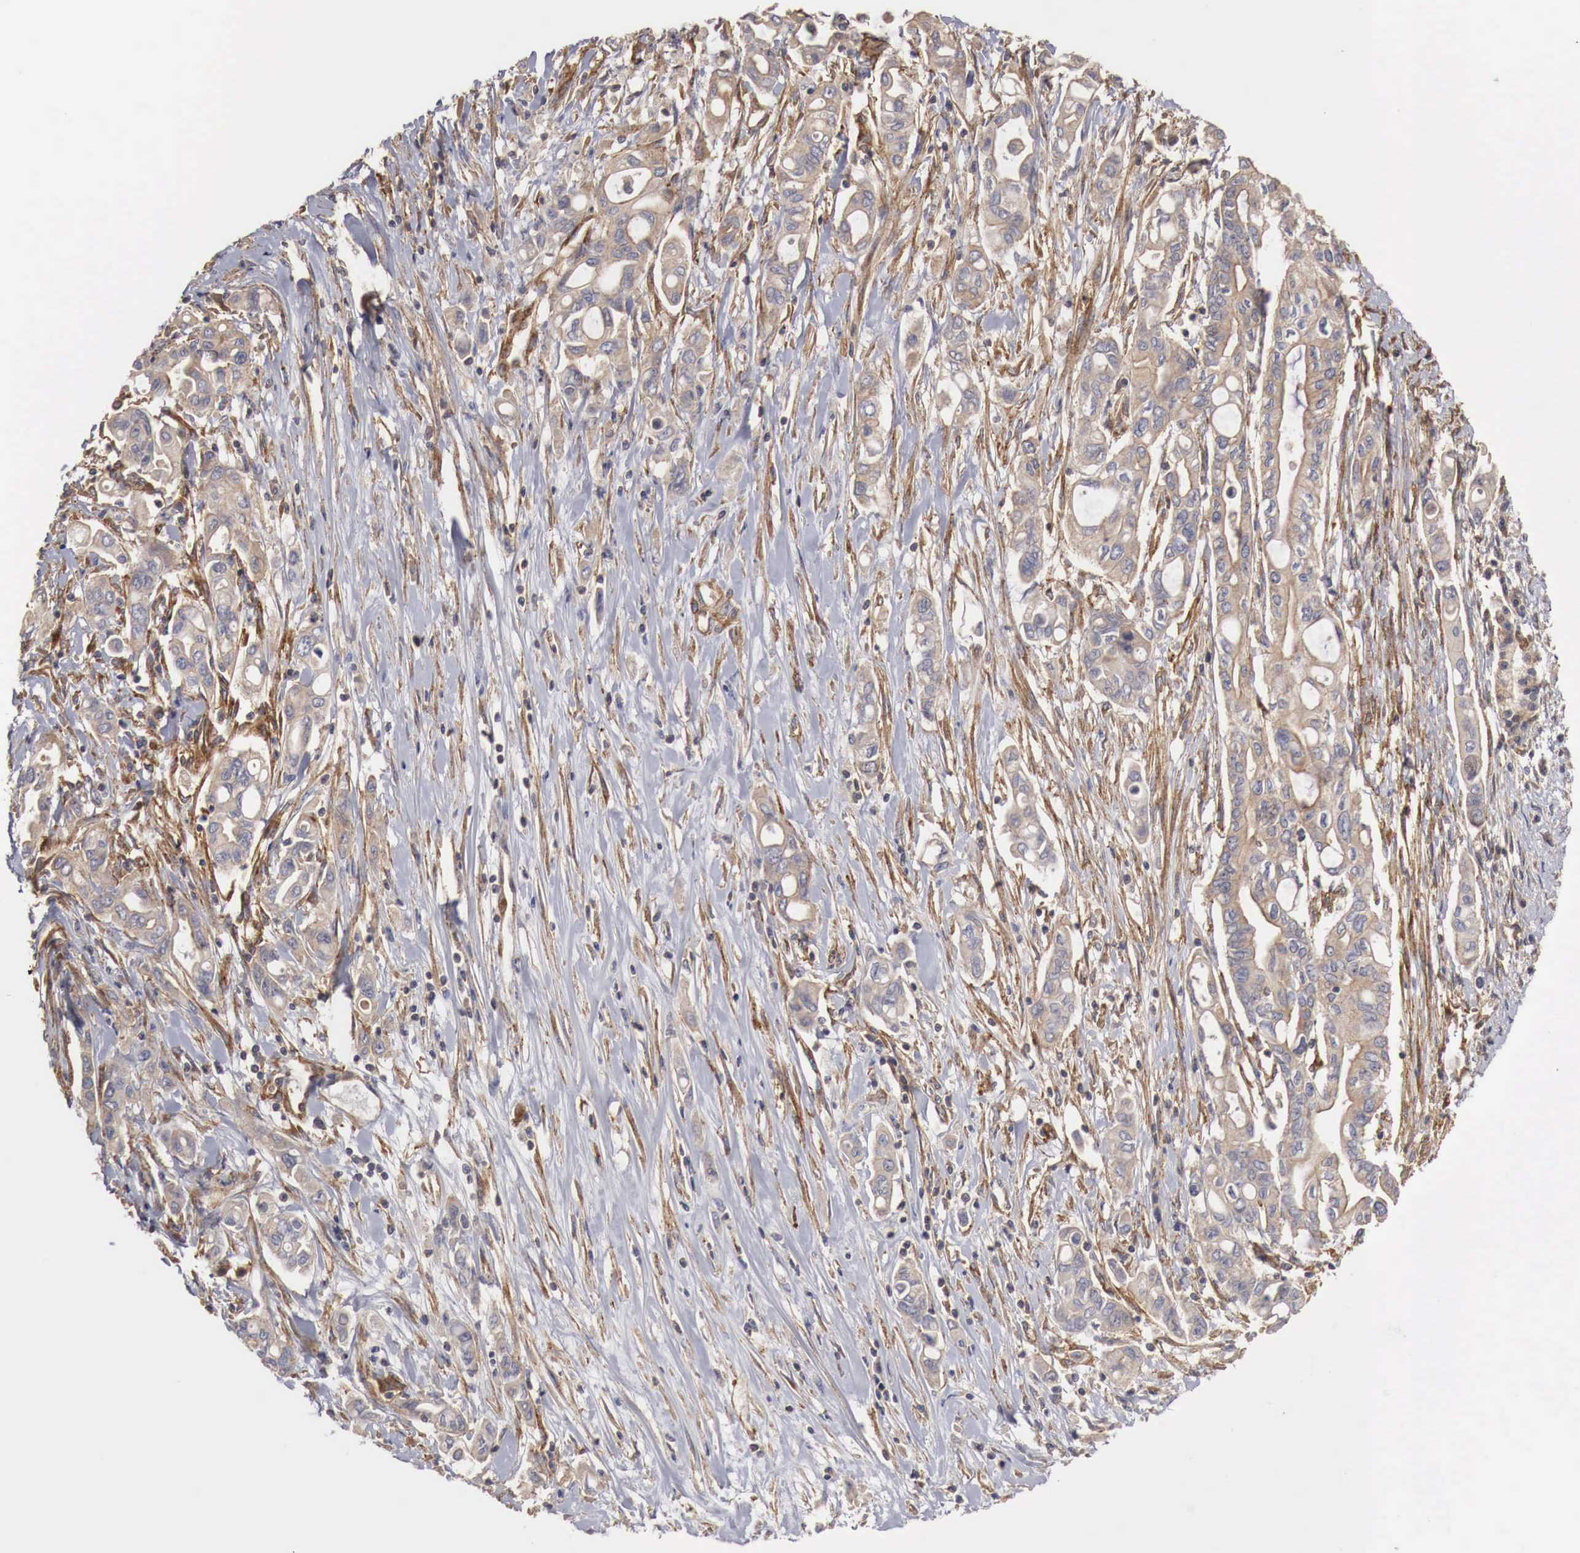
{"staining": {"intensity": "weak", "quantity": ">75%", "location": "cytoplasmic/membranous"}, "tissue": "pancreatic cancer", "cell_type": "Tumor cells", "image_type": "cancer", "snomed": [{"axis": "morphology", "description": "Adenocarcinoma, NOS"}, {"axis": "topography", "description": "Pancreas"}], "caption": "Immunohistochemical staining of pancreatic cancer displays weak cytoplasmic/membranous protein positivity in approximately >75% of tumor cells.", "gene": "ARMCX4", "patient": {"sex": "female", "age": 57}}